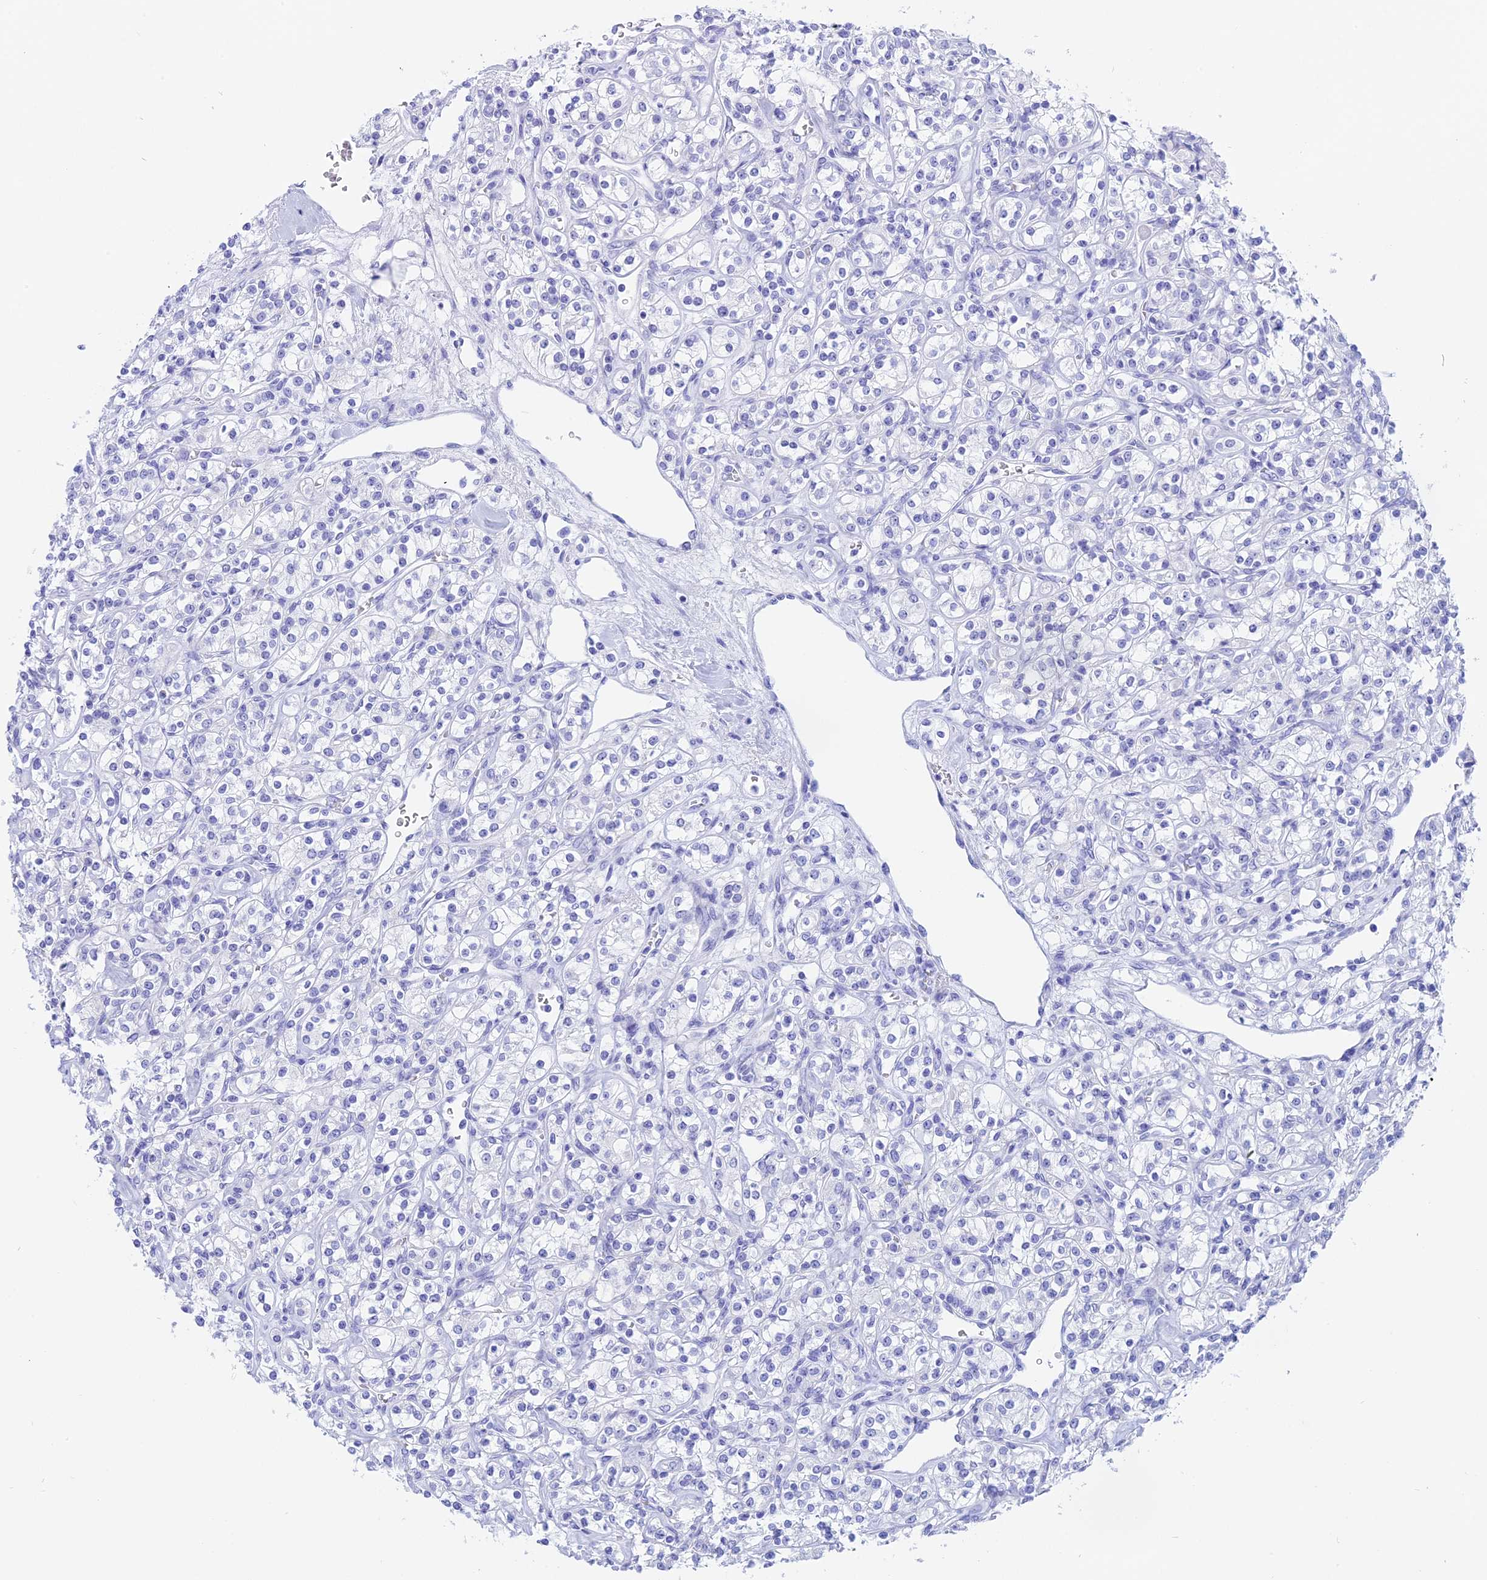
{"staining": {"intensity": "negative", "quantity": "none", "location": "none"}, "tissue": "renal cancer", "cell_type": "Tumor cells", "image_type": "cancer", "snomed": [{"axis": "morphology", "description": "Adenocarcinoma, NOS"}, {"axis": "topography", "description": "Kidney"}], "caption": "This micrograph is of adenocarcinoma (renal) stained with IHC to label a protein in brown with the nuclei are counter-stained blue. There is no expression in tumor cells.", "gene": "ISCA1", "patient": {"sex": "male", "age": 77}}